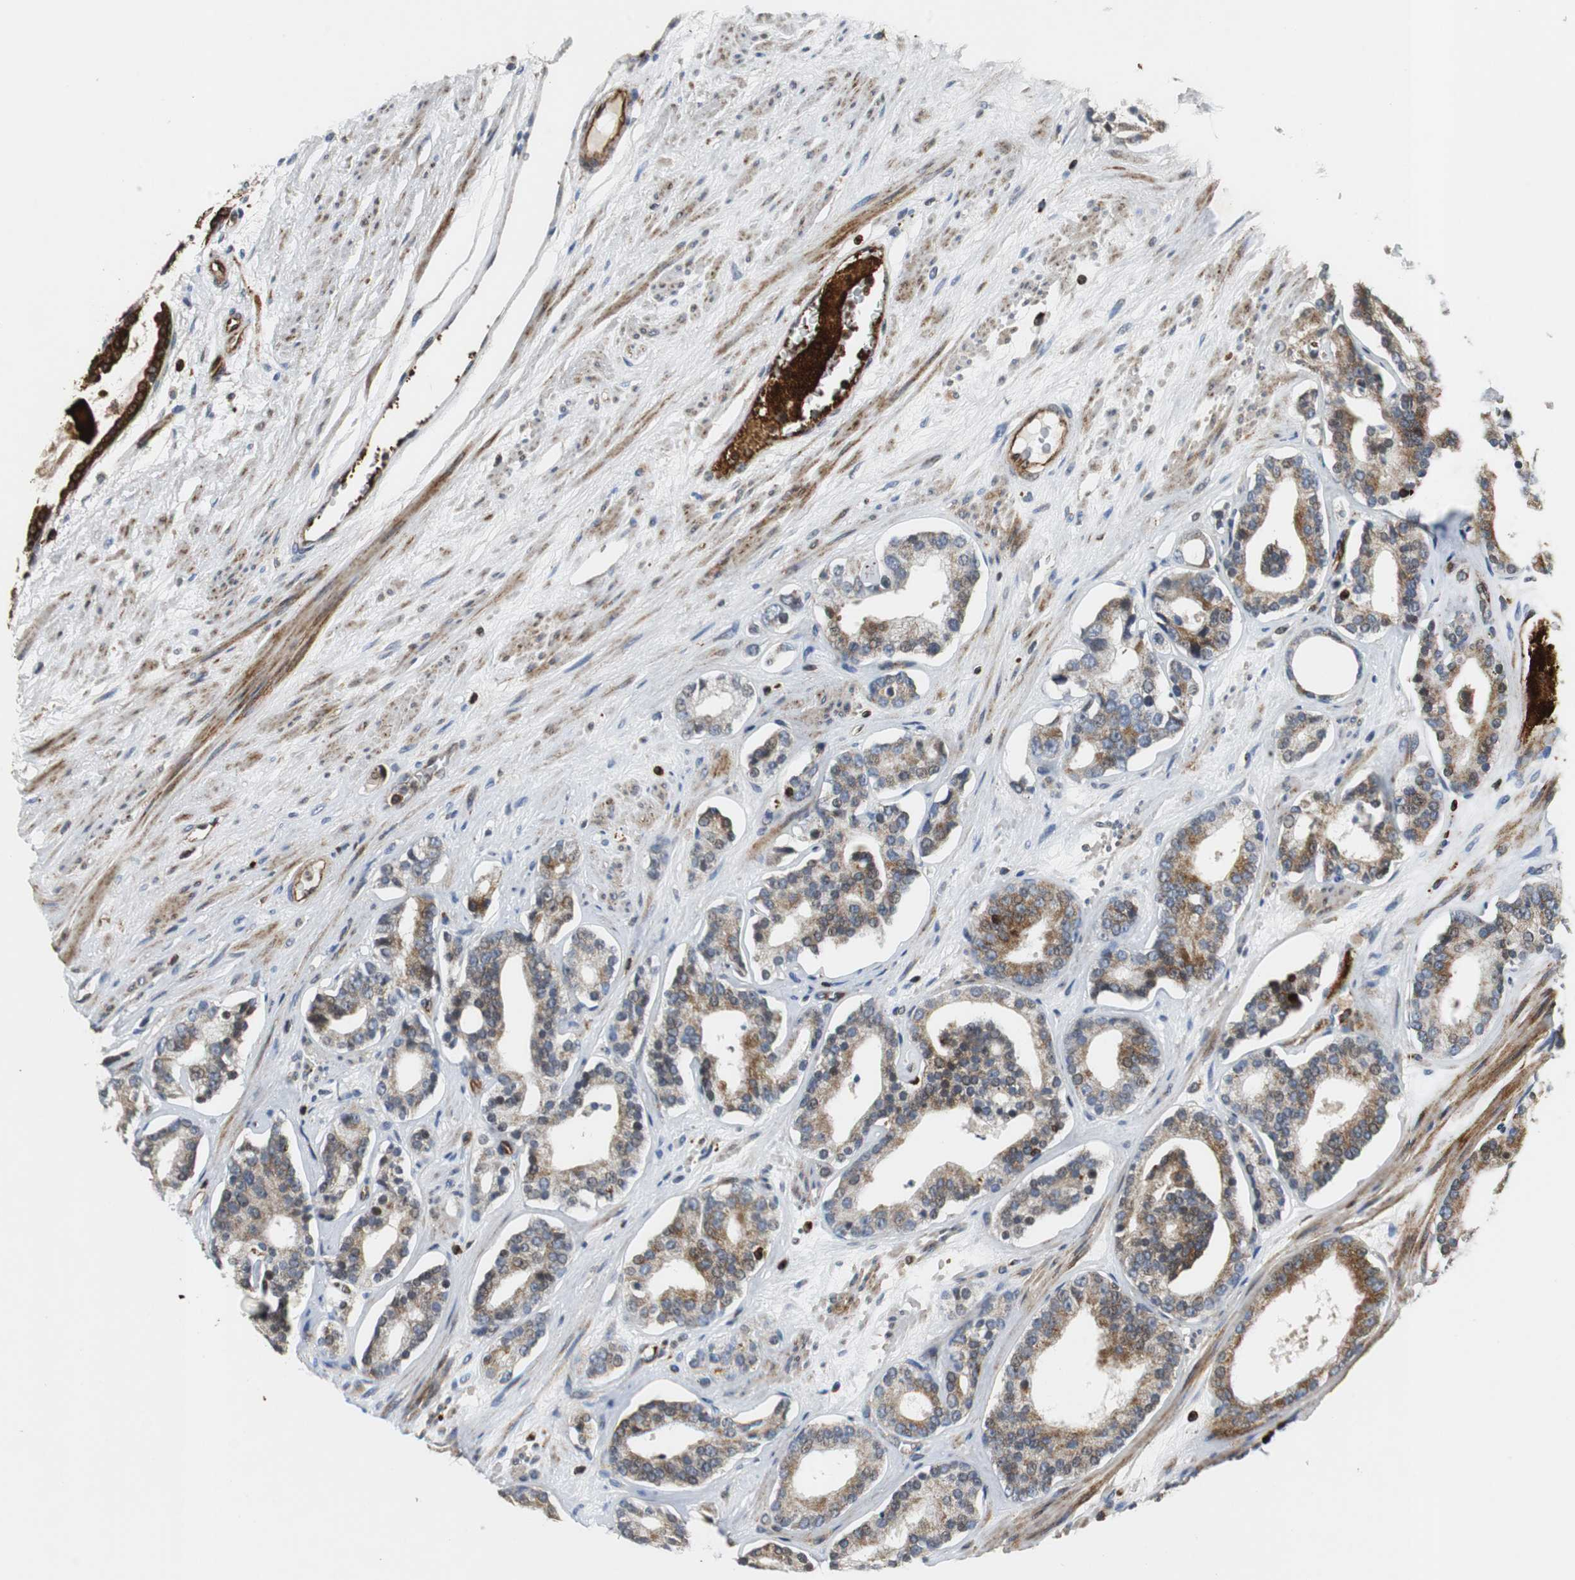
{"staining": {"intensity": "moderate", "quantity": "25%-75%", "location": "cytoplasmic/membranous"}, "tissue": "prostate cancer", "cell_type": "Tumor cells", "image_type": "cancer", "snomed": [{"axis": "morphology", "description": "Adenocarcinoma, Low grade"}, {"axis": "topography", "description": "Prostate"}], "caption": "IHC micrograph of human prostate adenocarcinoma (low-grade) stained for a protein (brown), which displays medium levels of moderate cytoplasmic/membranous expression in about 25%-75% of tumor cells.", "gene": "TUBA4A", "patient": {"sex": "male", "age": 63}}